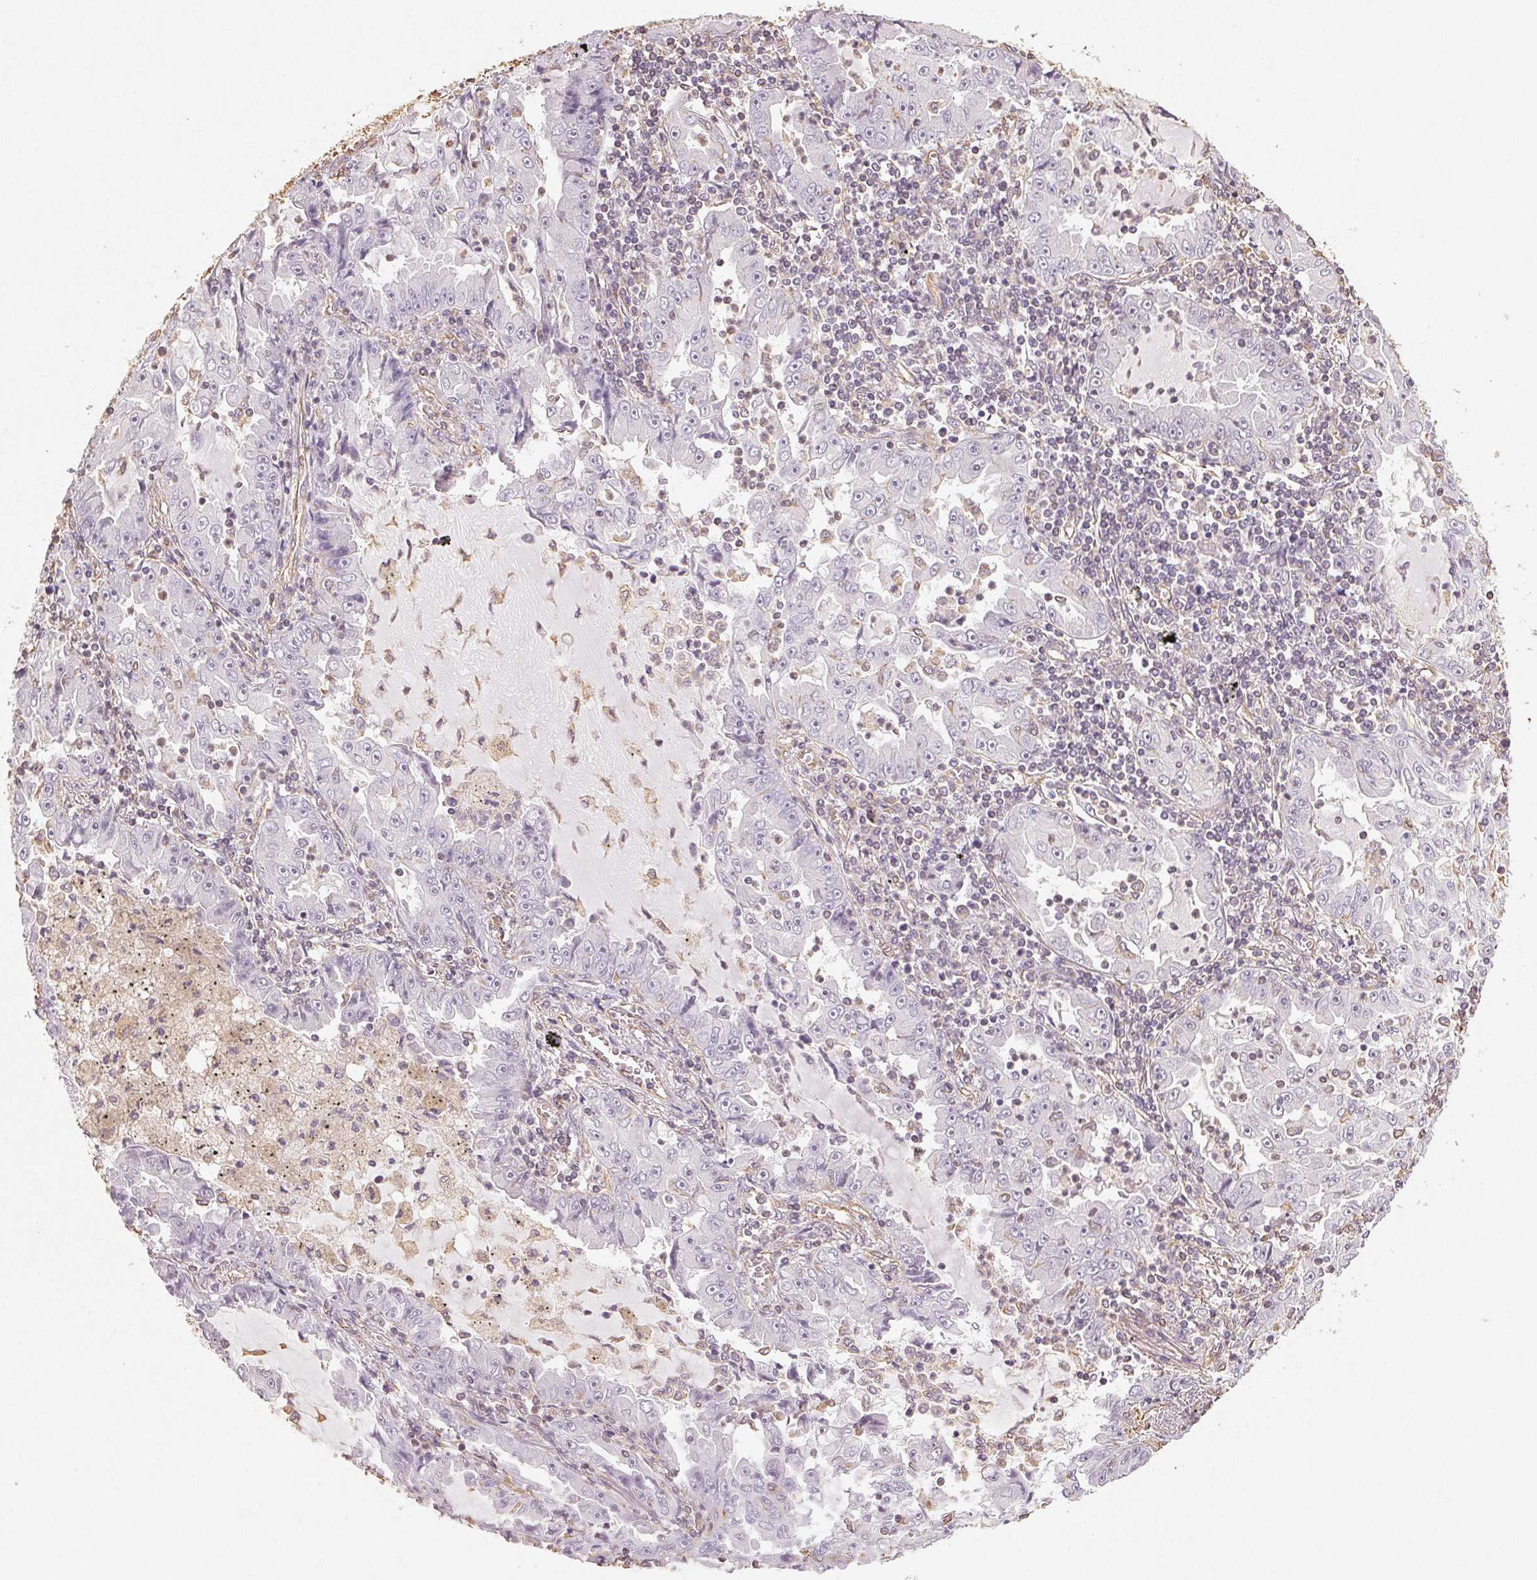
{"staining": {"intensity": "negative", "quantity": "none", "location": "none"}, "tissue": "lung cancer", "cell_type": "Tumor cells", "image_type": "cancer", "snomed": [{"axis": "morphology", "description": "Adenocarcinoma, NOS"}, {"axis": "topography", "description": "Lung"}], "caption": "The immunohistochemistry (IHC) photomicrograph has no significant positivity in tumor cells of adenocarcinoma (lung) tissue.", "gene": "COL7A1", "patient": {"sex": "female", "age": 52}}